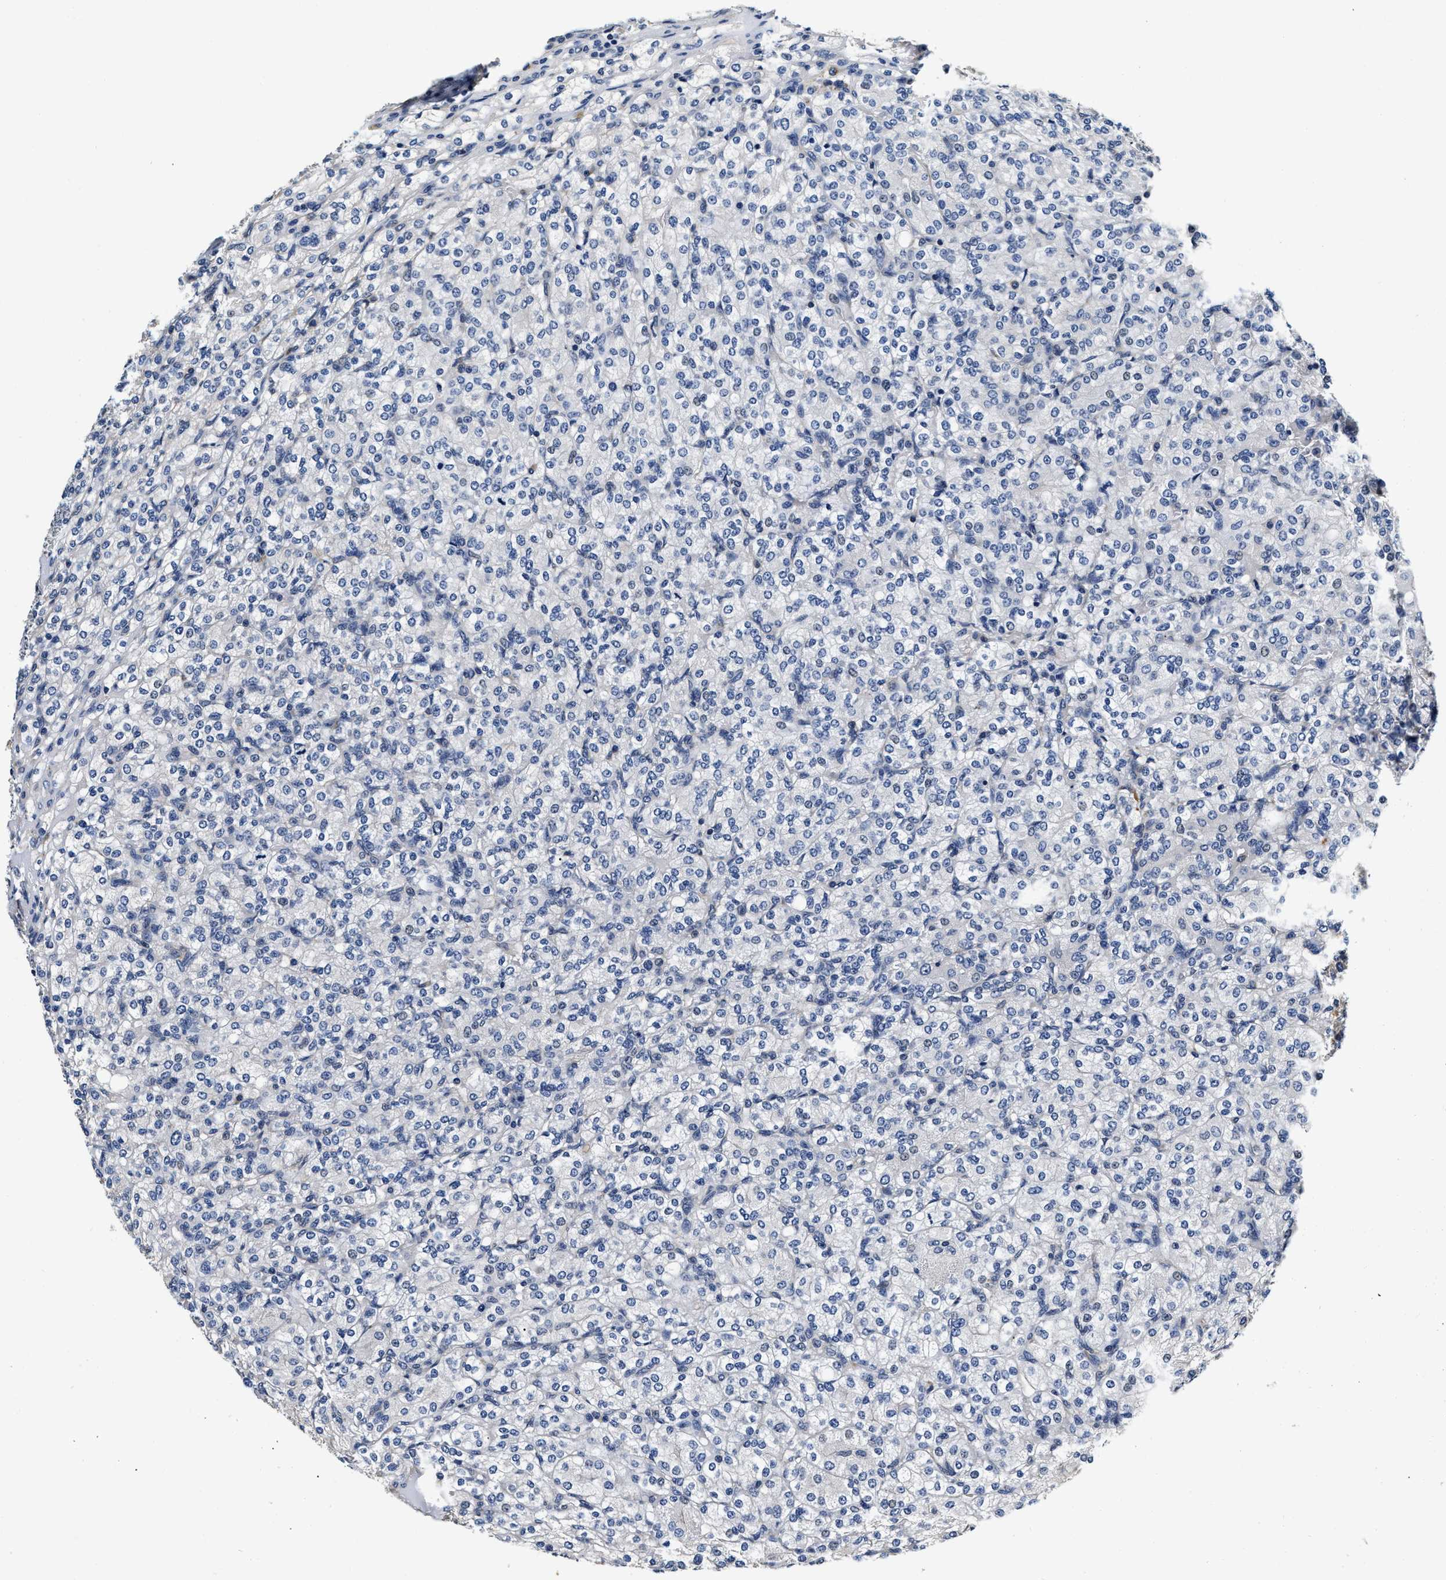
{"staining": {"intensity": "negative", "quantity": "none", "location": "none"}, "tissue": "renal cancer", "cell_type": "Tumor cells", "image_type": "cancer", "snomed": [{"axis": "morphology", "description": "Adenocarcinoma, NOS"}, {"axis": "topography", "description": "Kidney"}], "caption": "Immunohistochemistry (IHC) image of neoplastic tissue: human renal cancer stained with DAB shows no significant protein expression in tumor cells.", "gene": "ABCG8", "patient": {"sex": "male", "age": 77}}